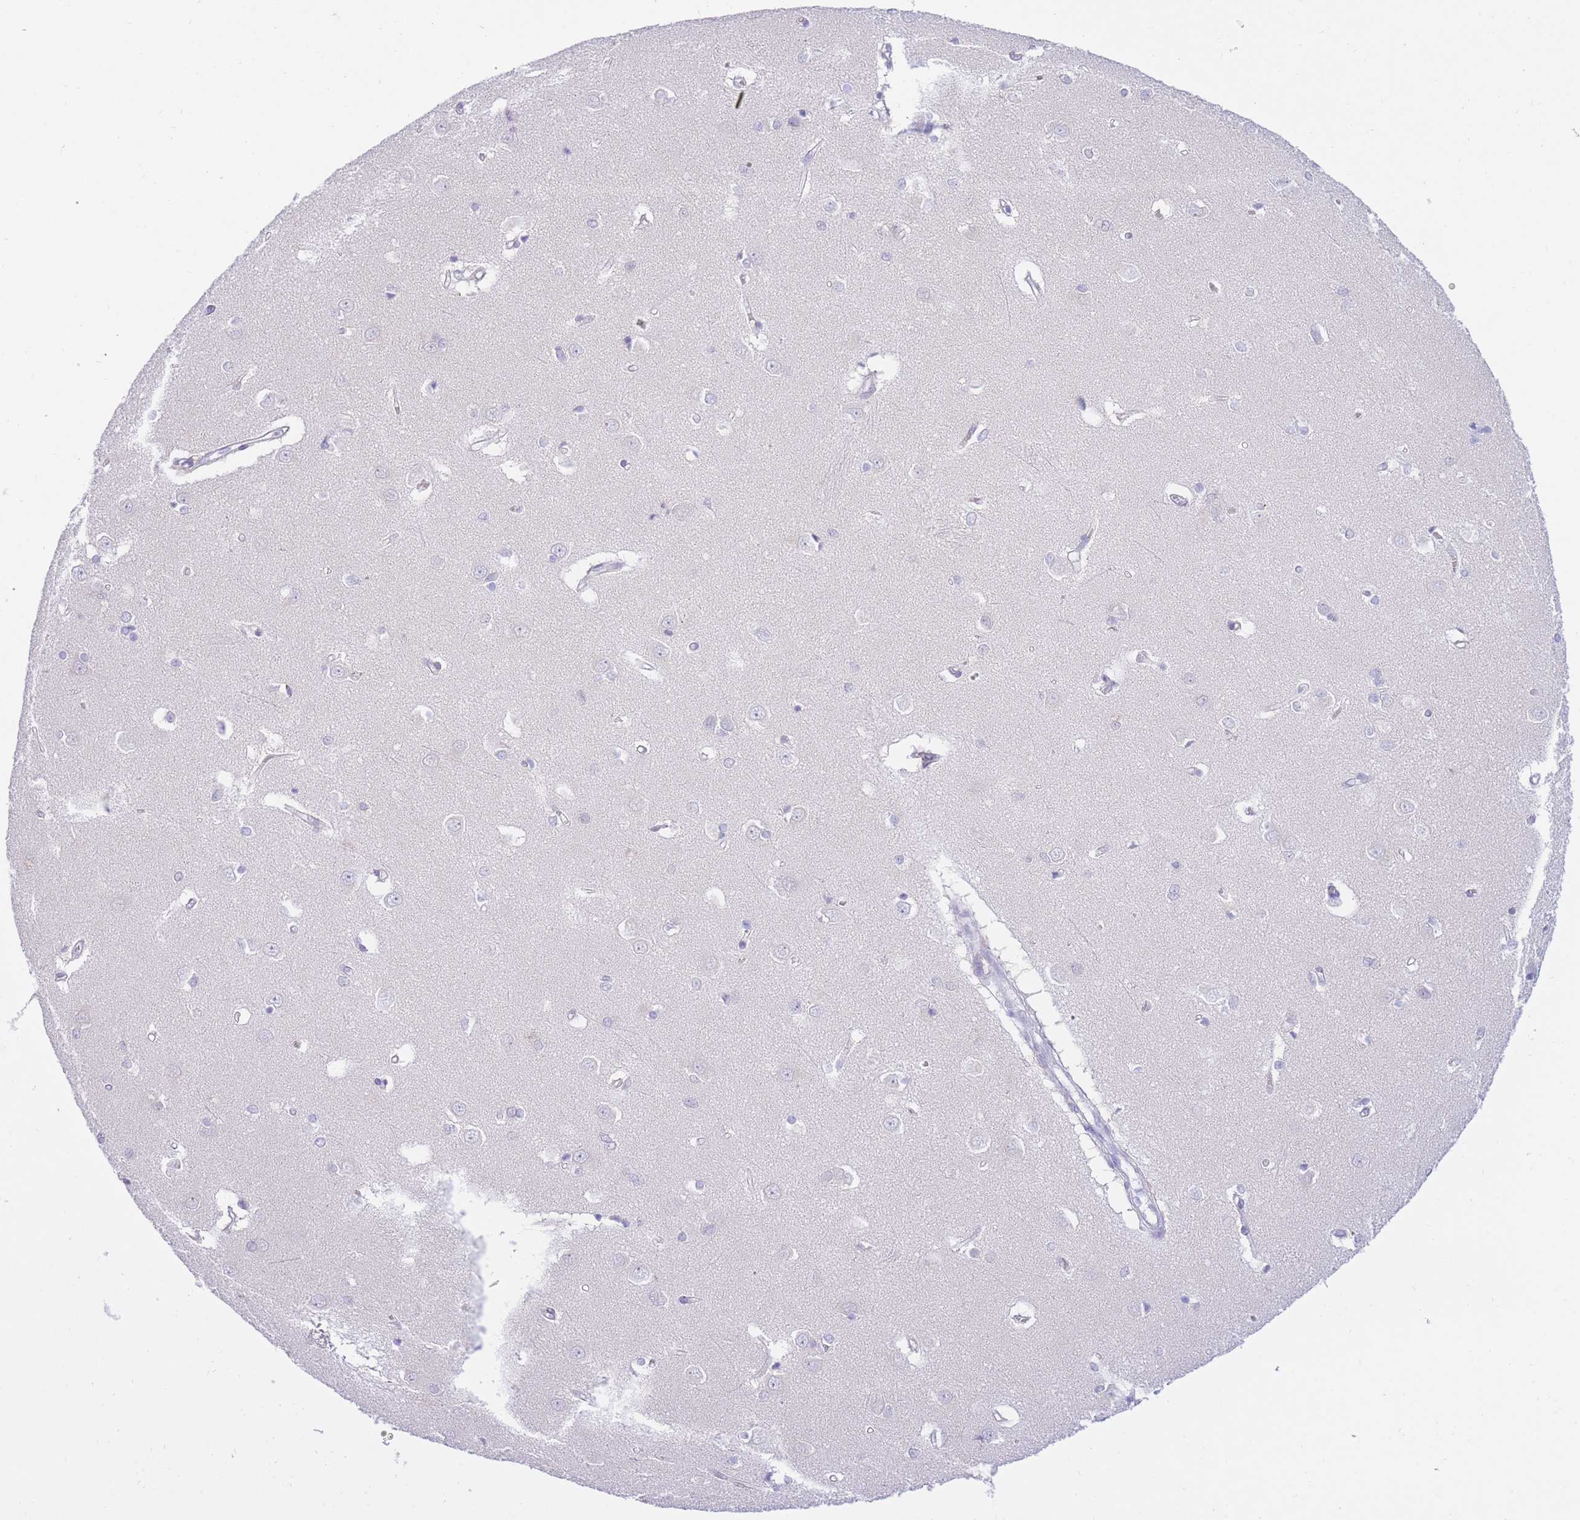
{"staining": {"intensity": "negative", "quantity": "none", "location": "none"}, "tissue": "caudate", "cell_type": "Glial cells", "image_type": "normal", "snomed": [{"axis": "morphology", "description": "Normal tissue, NOS"}, {"axis": "topography", "description": "Lateral ventricle wall"}], "caption": "Immunohistochemistry micrograph of unremarkable caudate stained for a protein (brown), which shows no positivity in glial cells.", "gene": "SSUH2", "patient": {"sex": "male", "age": 37}}